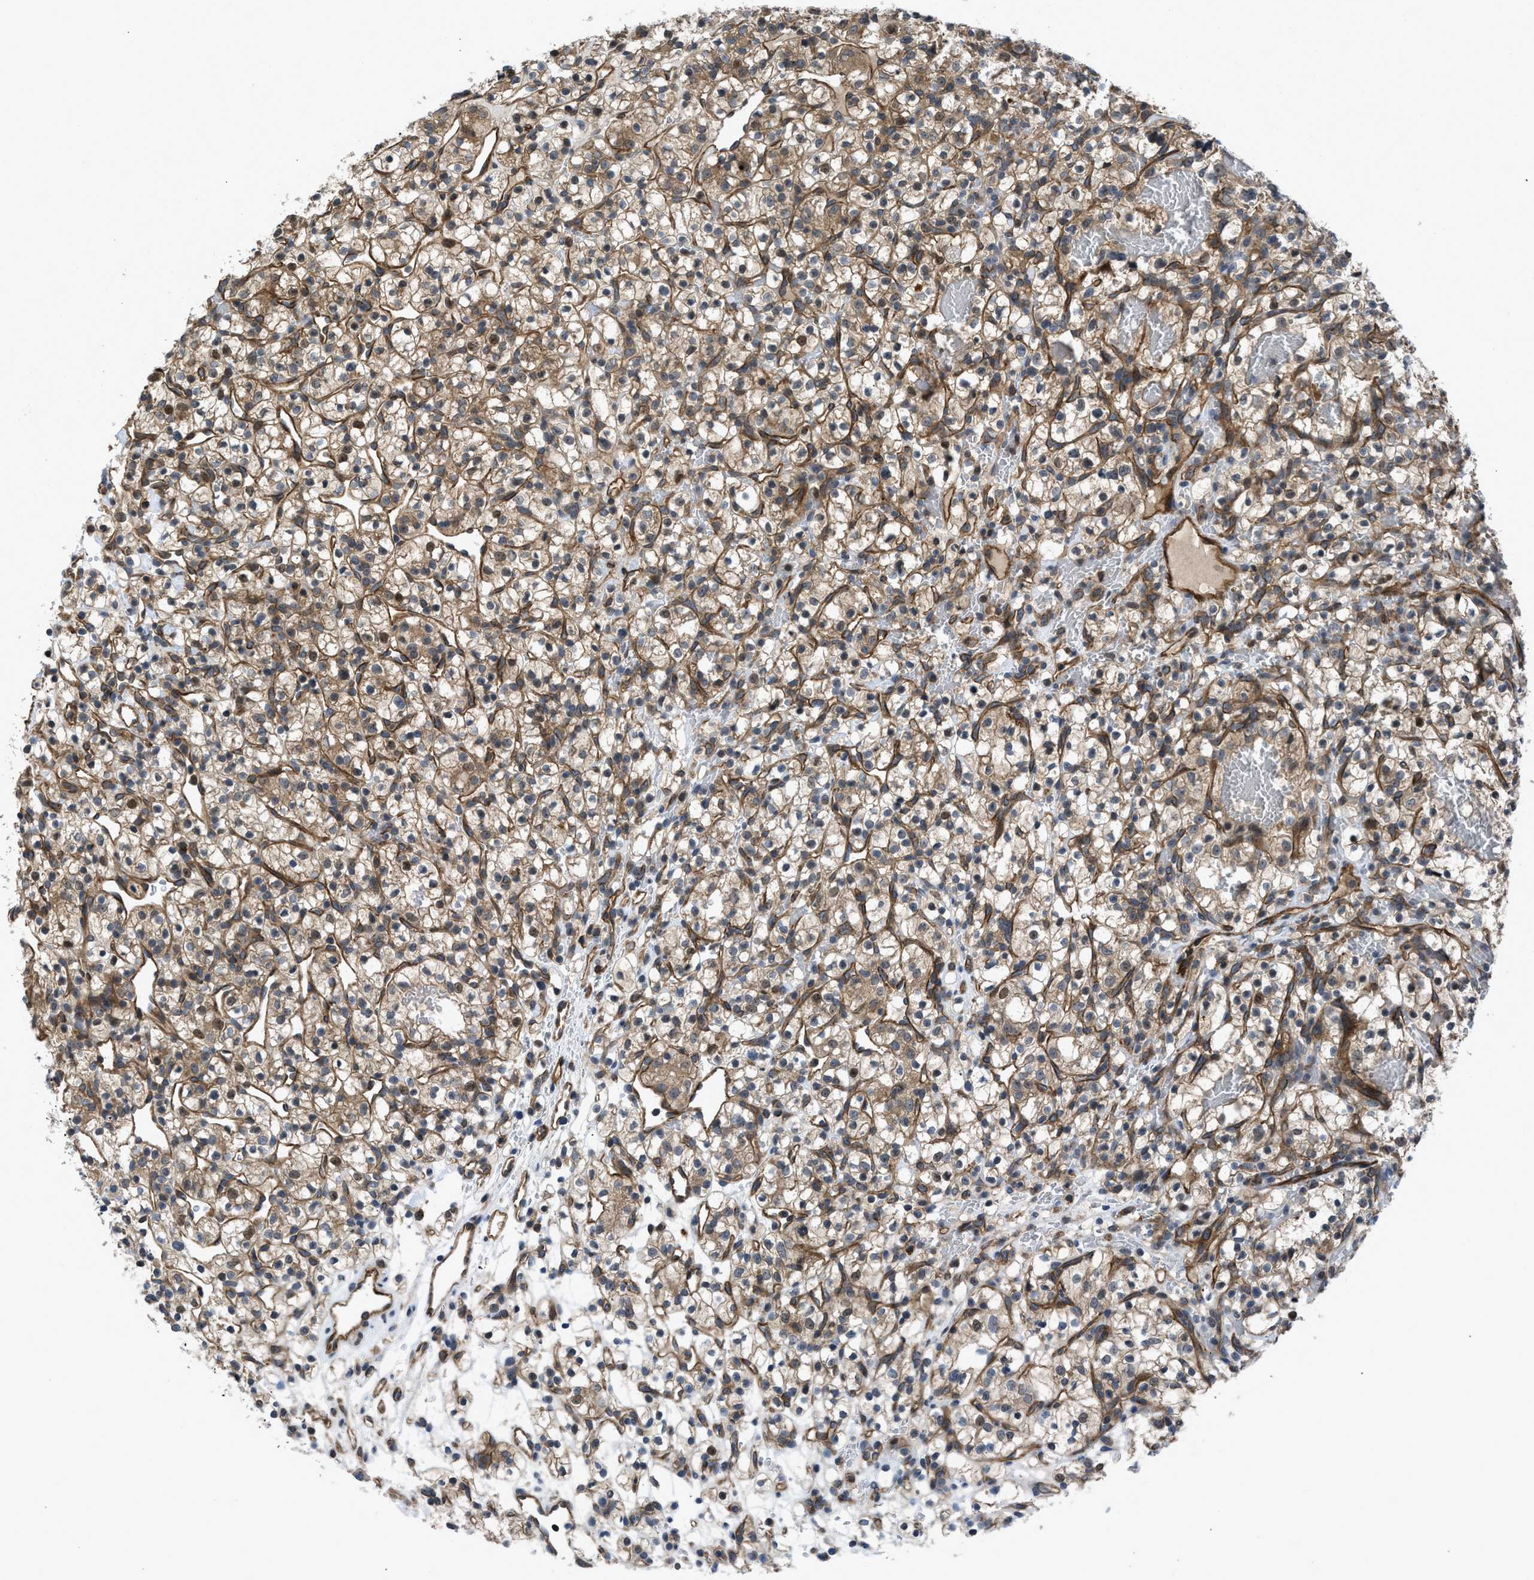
{"staining": {"intensity": "moderate", "quantity": ">75%", "location": "cytoplasmic/membranous,nuclear"}, "tissue": "renal cancer", "cell_type": "Tumor cells", "image_type": "cancer", "snomed": [{"axis": "morphology", "description": "Adenocarcinoma, NOS"}, {"axis": "topography", "description": "Kidney"}], "caption": "Protein staining demonstrates moderate cytoplasmic/membranous and nuclear staining in about >75% of tumor cells in renal adenocarcinoma.", "gene": "GPATCH2L", "patient": {"sex": "female", "age": 57}}